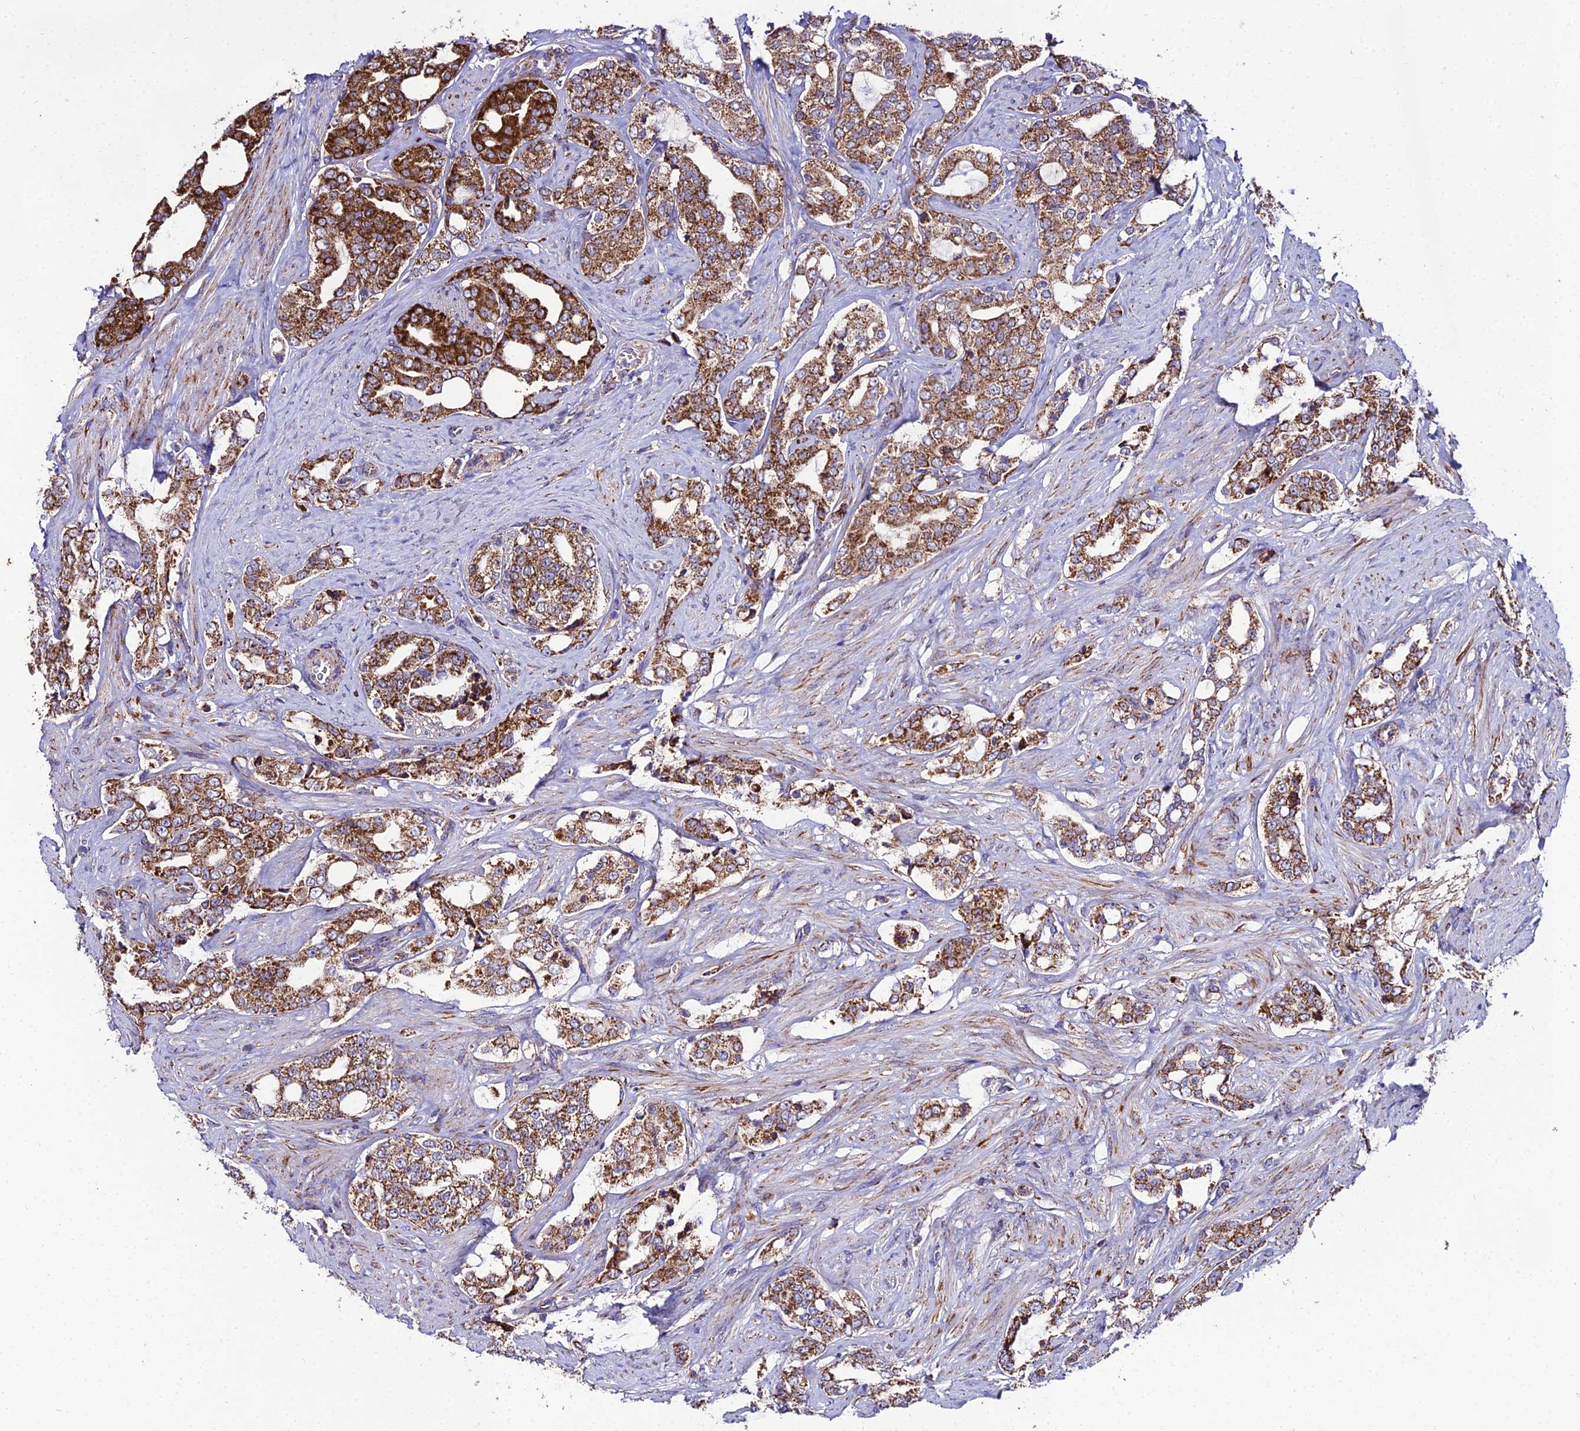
{"staining": {"intensity": "strong", "quantity": ">75%", "location": "cytoplasmic/membranous"}, "tissue": "prostate cancer", "cell_type": "Tumor cells", "image_type": "cancer", "snomed": [{"axis": "morphology", "description": "Adenocarcinoma, High grade"}, {"axis": "topography", "description": "Prostate"}], "caption": "About >75% of tumor cells in prostate cancer demonstrate strong cytoplasmic/membranous protein staining as visualized by brown immunohistochemical staining.", "gene": "PSMD2", "patient": {"sex": "male", "age": 64}}